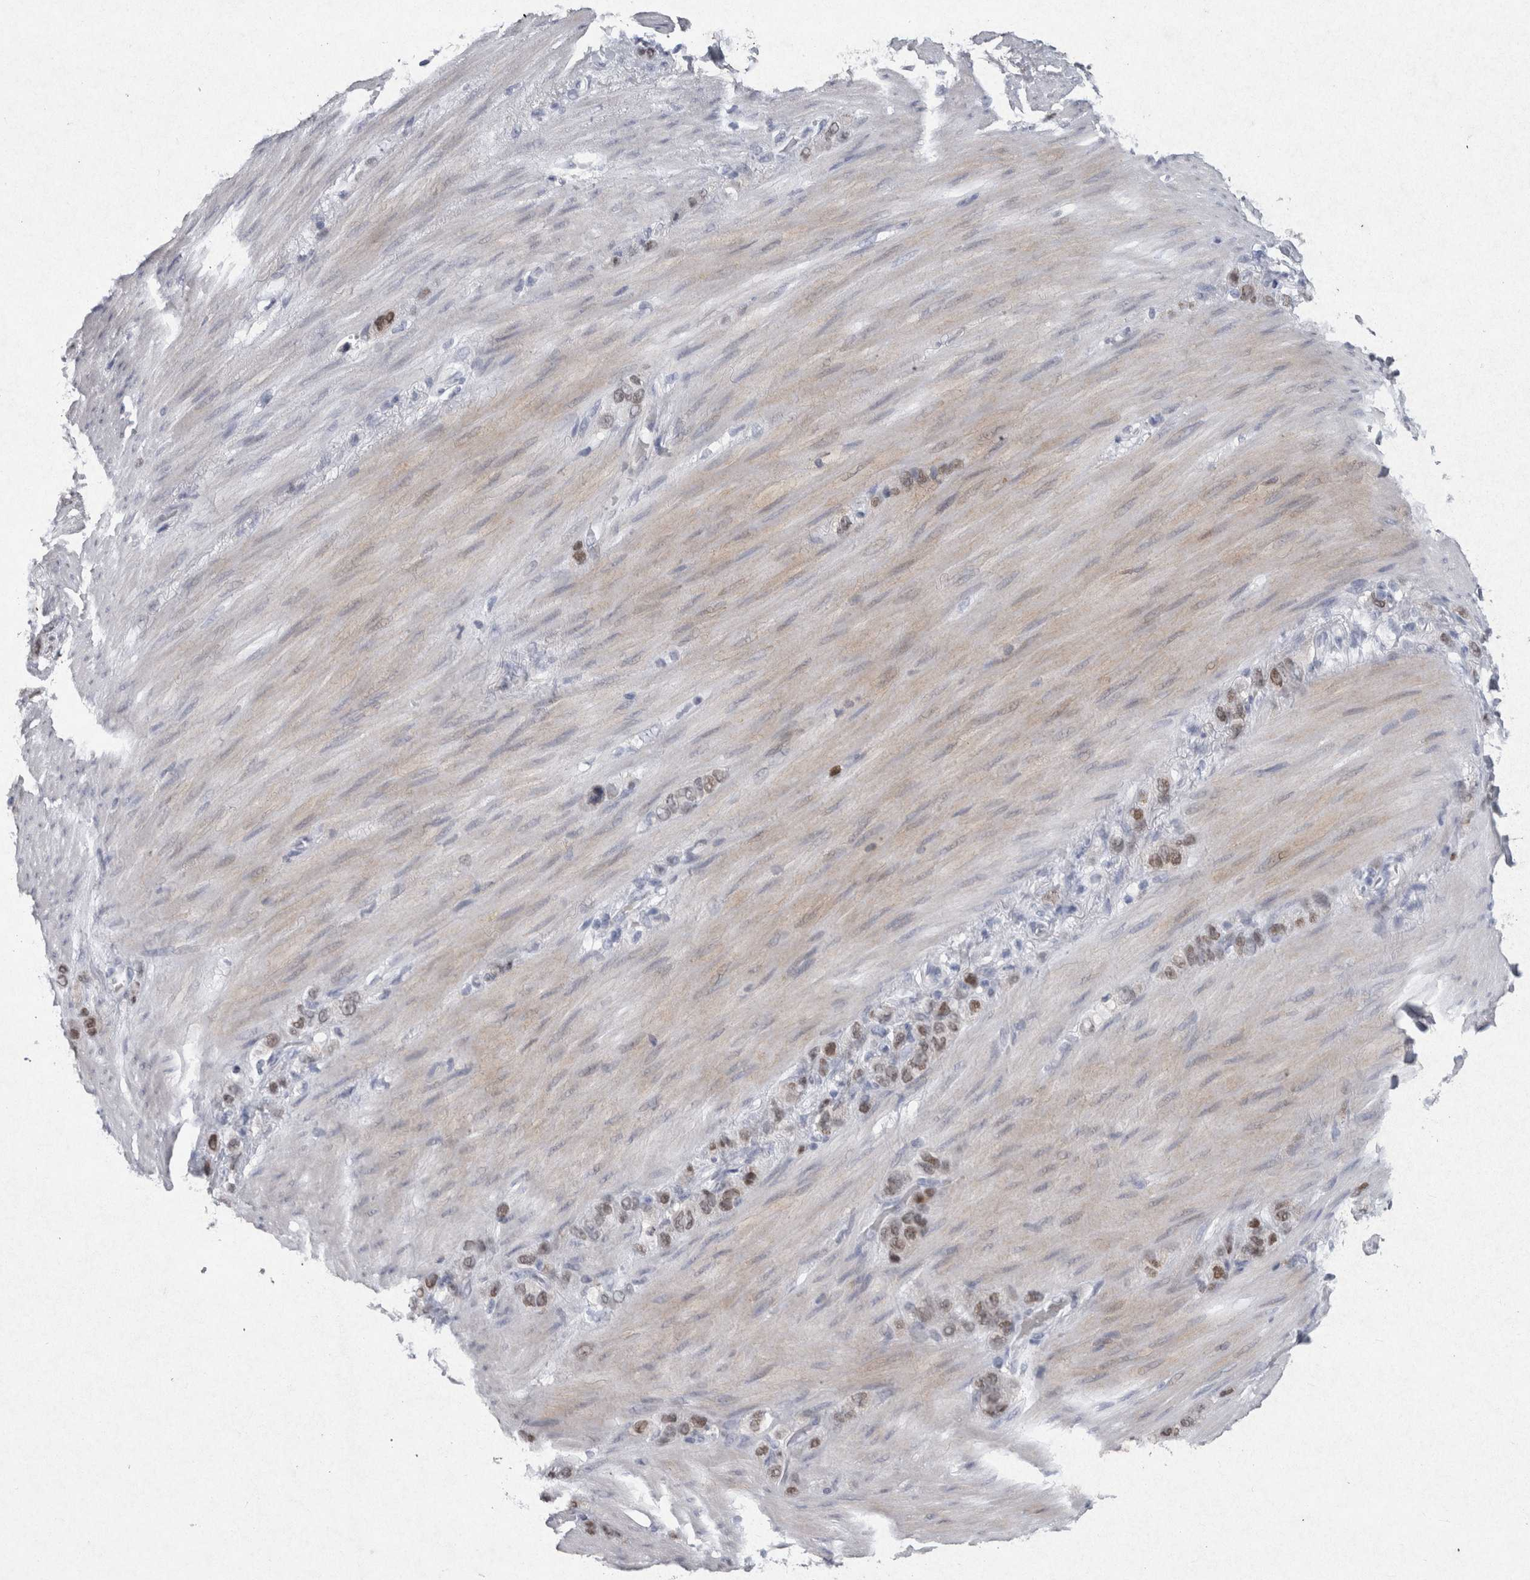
{"staining": {"intensity": "weak", "quantity": ">75%", "location": "nuclear"}, "tissue": "stomach cancer", "cell_type": "Tumor cells", "image_type": "cancer", "snomed": [{"axis": "morphology", "description": "Adenocarcinoma, NOS"}, {"axis": "morphology", "description": "Adenocarcinoma, High grade"}, {"axis": "topography", "description": "Stomach, upper"}, {"axis": "topography", "description": "Stomach, lower"}], "caption": "IHC photomicrograph of human stomach cancer stained for a protein (brown), which exhibits low levels of weak nuclear positivity in approximately >75% of tumor cells.", "gene": "PDX1", "patient": {"sex": "female", "age": 65}}